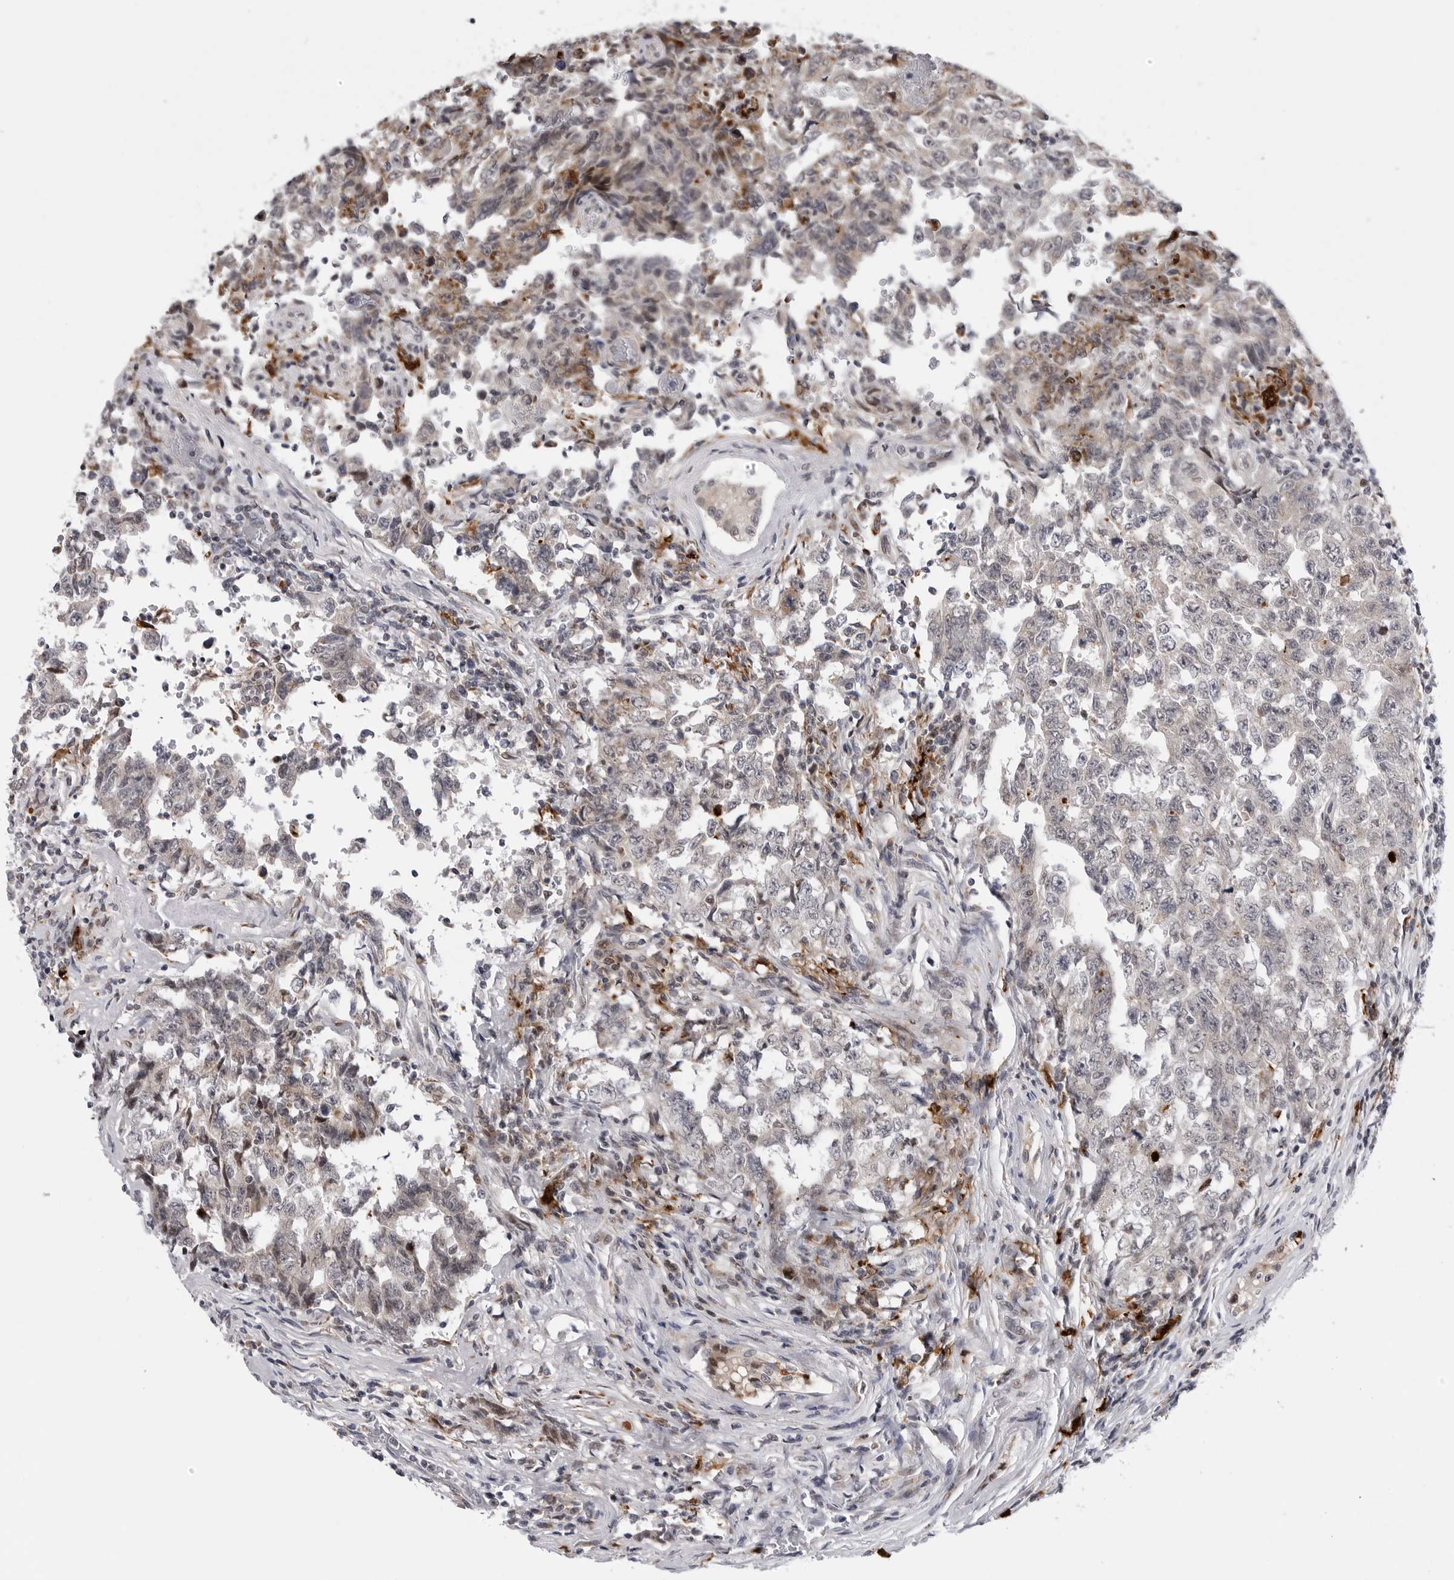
{"staining": {"intensity": "negative", "quantity": "none", "location": "none"}, "tissue": "testis cancer", "cell_type": "Tumor cells", "image_type": "cancer", "snomed": [{"axis": "morphology", "description": "Carcinoma, Embryonal, NOS"}, {"axis": "topography", "description": "Testis"}], "caption": "Image shows no protein staining in tumor cells of embryonal carcinoma (testis) tissue.", "gene": "CDK20", "patient": {"sex": "male", "age": 26}}